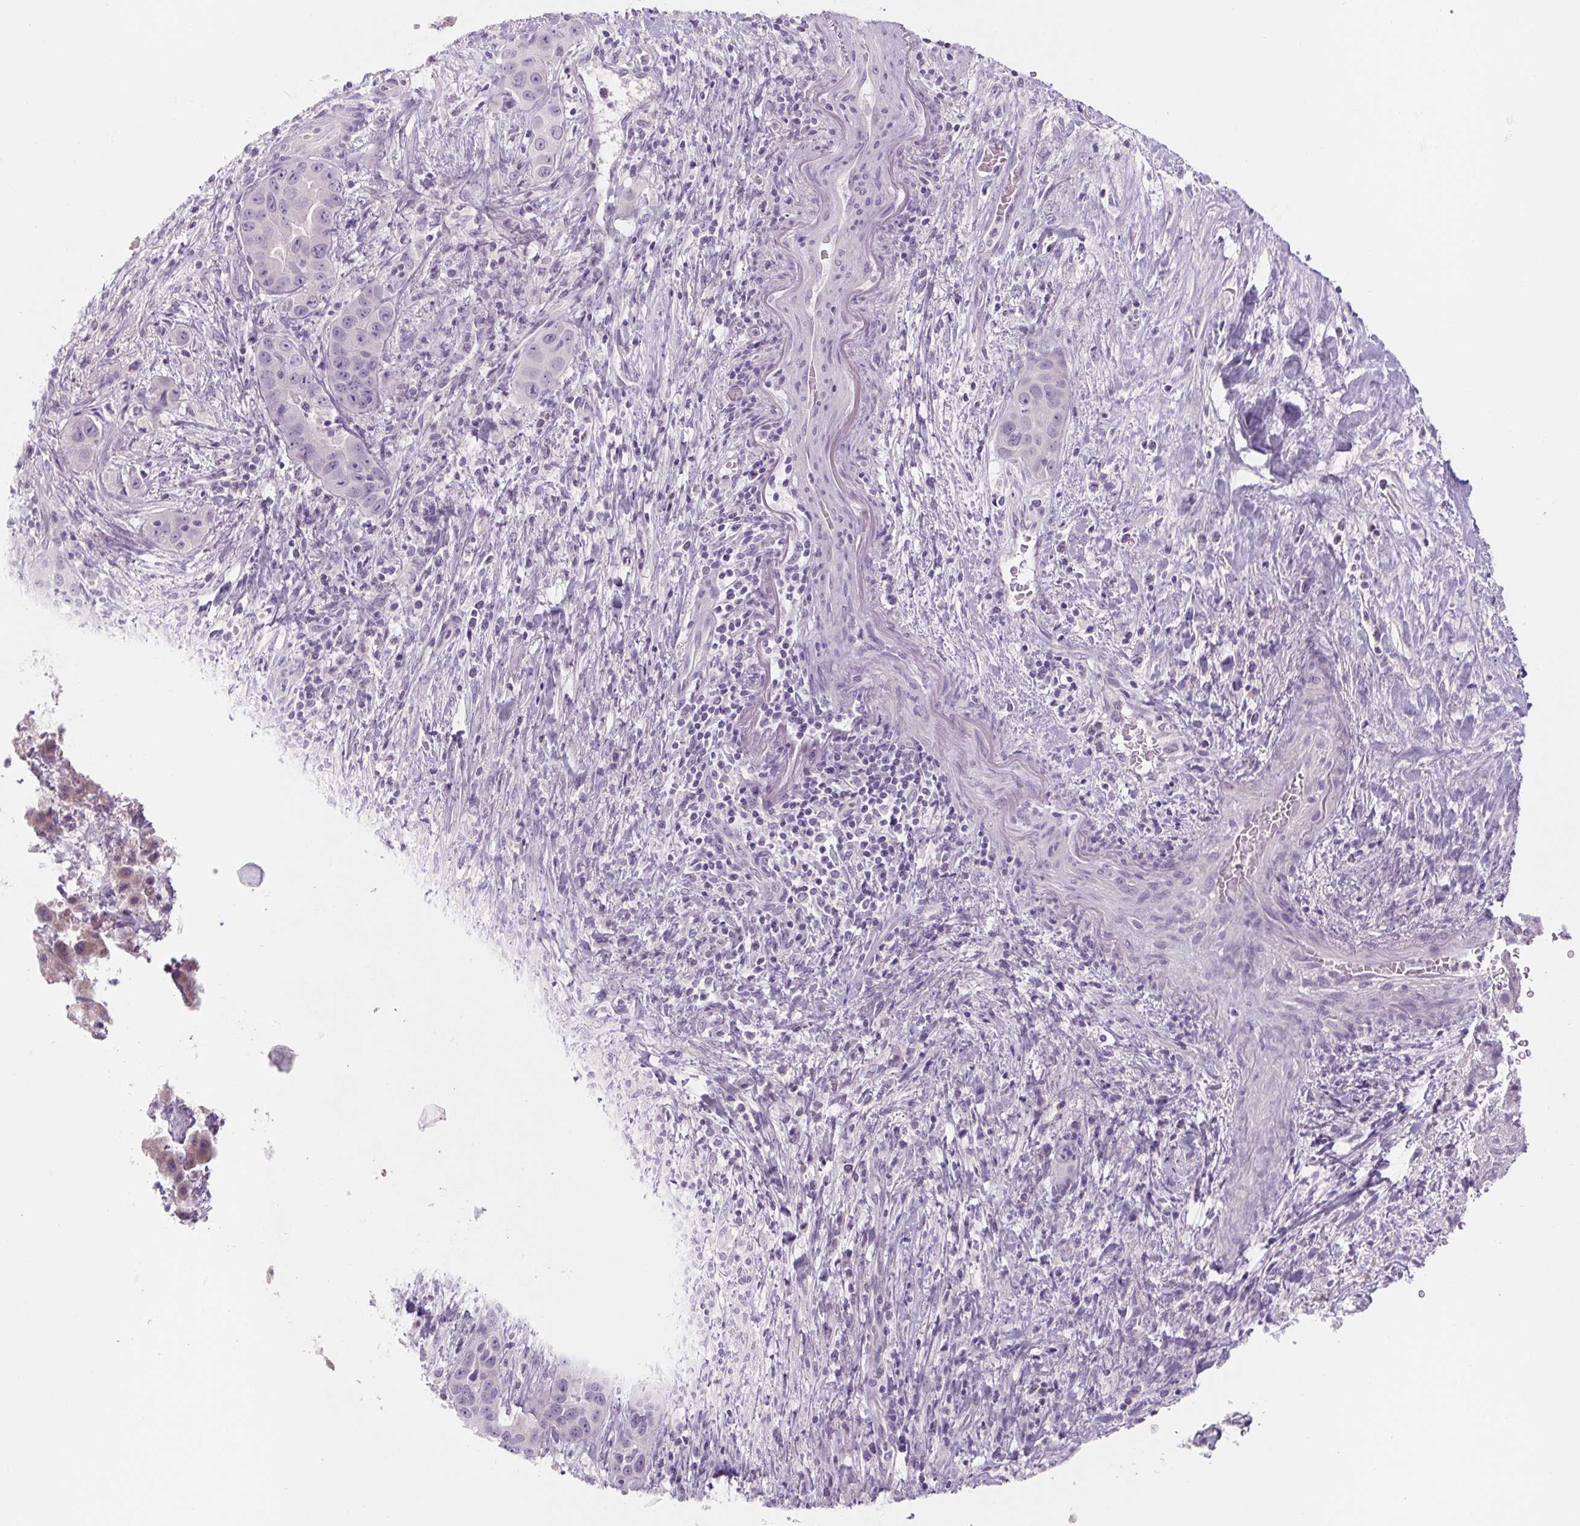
{"staining": {"intensity": "negative", "quantity": "none", "location": "none"}, "tissue": "liver cancer", "cell_type": "Tumor cells", "image_type": "cancer", "snomed": [{"axis": "morphology", "description": "Cholangiocarcinoma"}, {"axis": "topography", "description": "Liver"}], "caption": "Immunohistochemistry (IHC) photomicrograph of human cholangiocarcinoma (liver) stained for a protein (brown), which displays no expression in tumor cells.", "gene": "RPTN", "patient": {"sex": "female", "age": 52}}